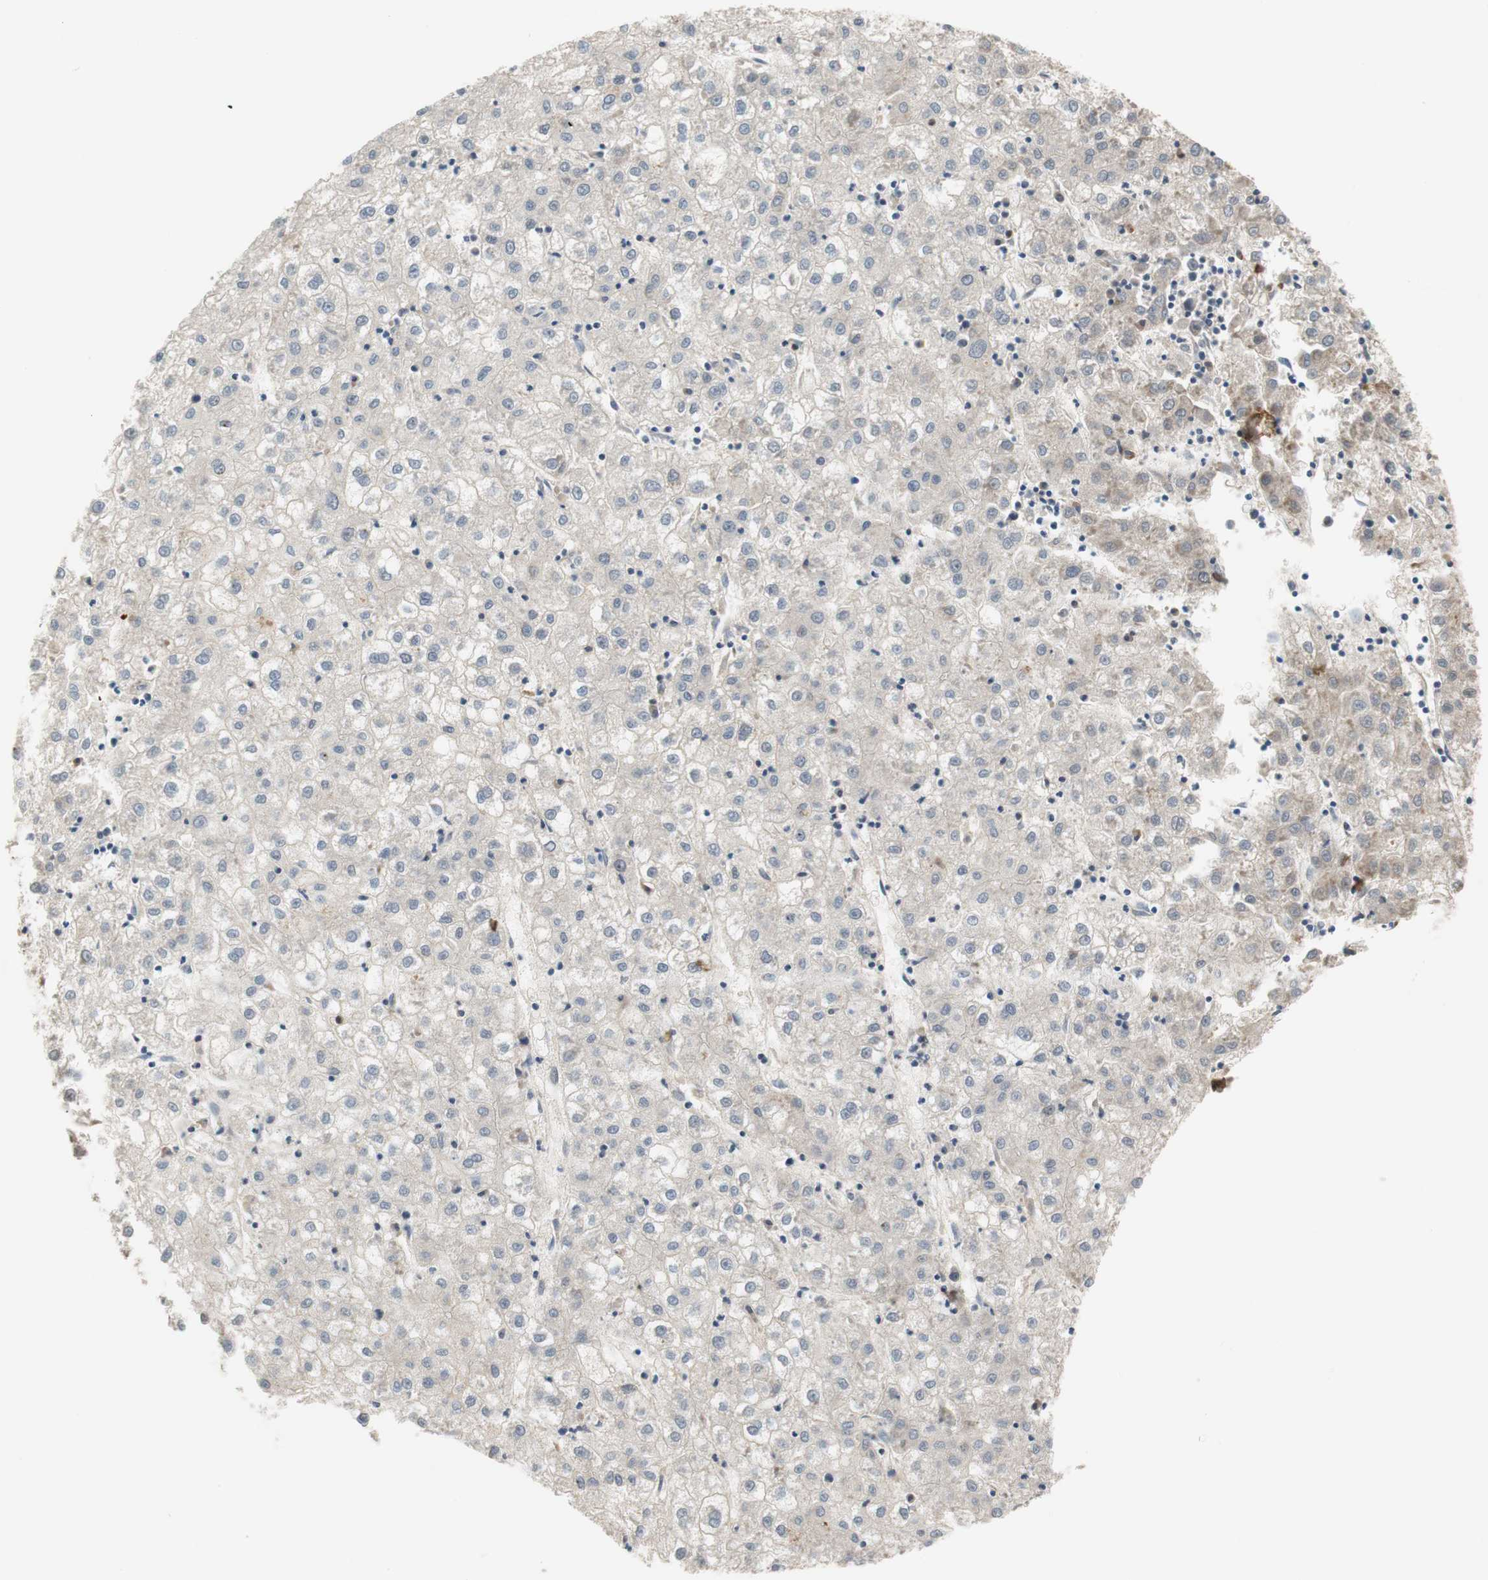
{"staining": {"intensity": "weak", "quantity": "25%-75%", "location": "cytoplasmic/membranous"}, "tissue": "liver cancer", "cell_type": "Tumor cells", "image_type": "cancer", "snomed": [{"axis": "morphology", "description": "Carcinoma, Hepatocellular, NOS"}, {"axis": "topography", "description": "Liver"}], "caption": "This micrograph reveals immunohistochemistry staining of hepatocellular carcinoma (liver), with low weak cytoplasmic/membranous expression in about 25%-75% of tumor cells.", "gene": "COL12A1", "patient": {"sex": "male", "age": 72}}